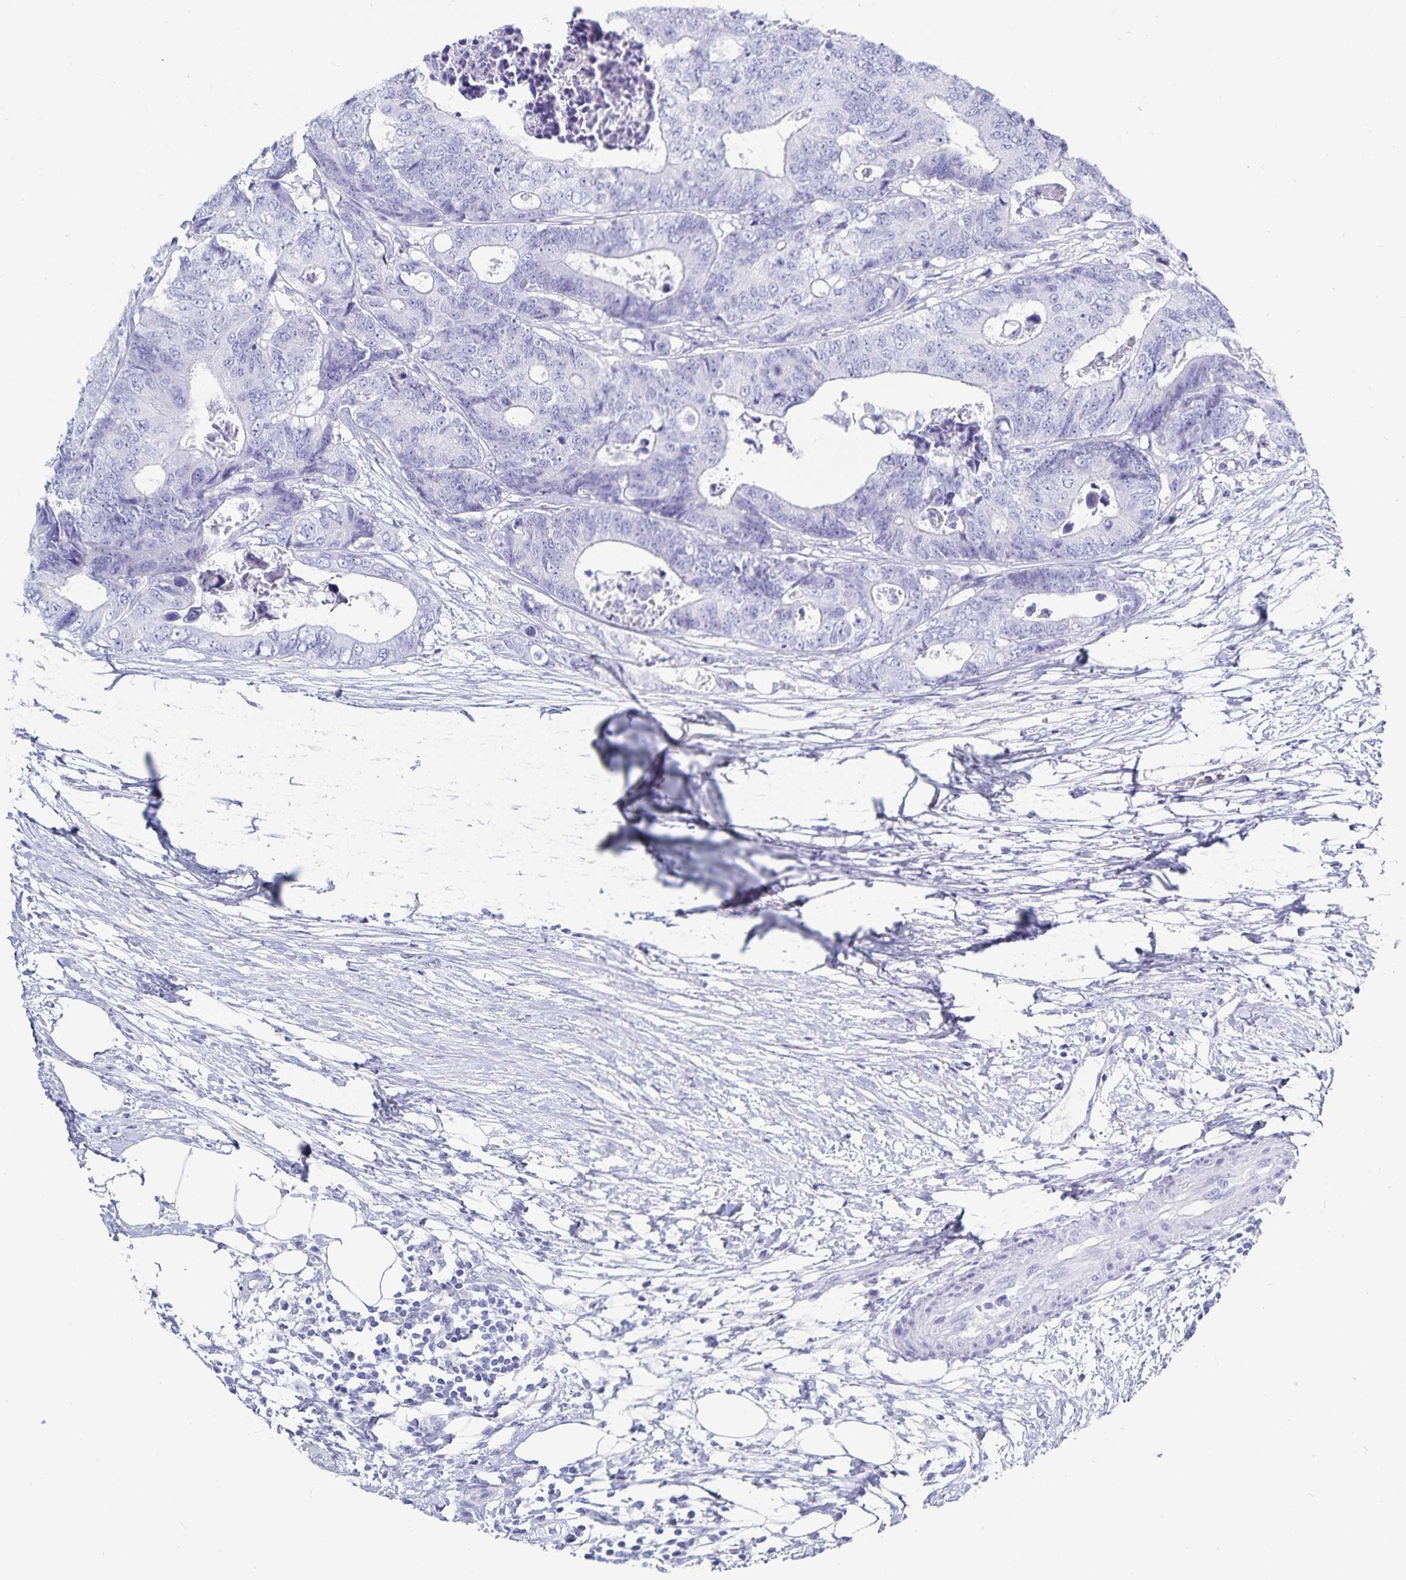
{"staining": {"intensity": "negative", "quantity": "none", "location": "none"}, "tissue": "colorectal cancer", "cell_type": "Tumor cells", "image_type": "cancer", "snomed": [{"axis": "morphology", "description": "Adenocarcinoma, NOS"}, {"axis": "topography", "description": "Colon"}], "caption": "A photomicrograph of human colorectal cancer (adenocarcinoma) is negative for staining in tumor cells.", "gene": "C19orf73", "patient": {"sex": "female", "age": 48}}